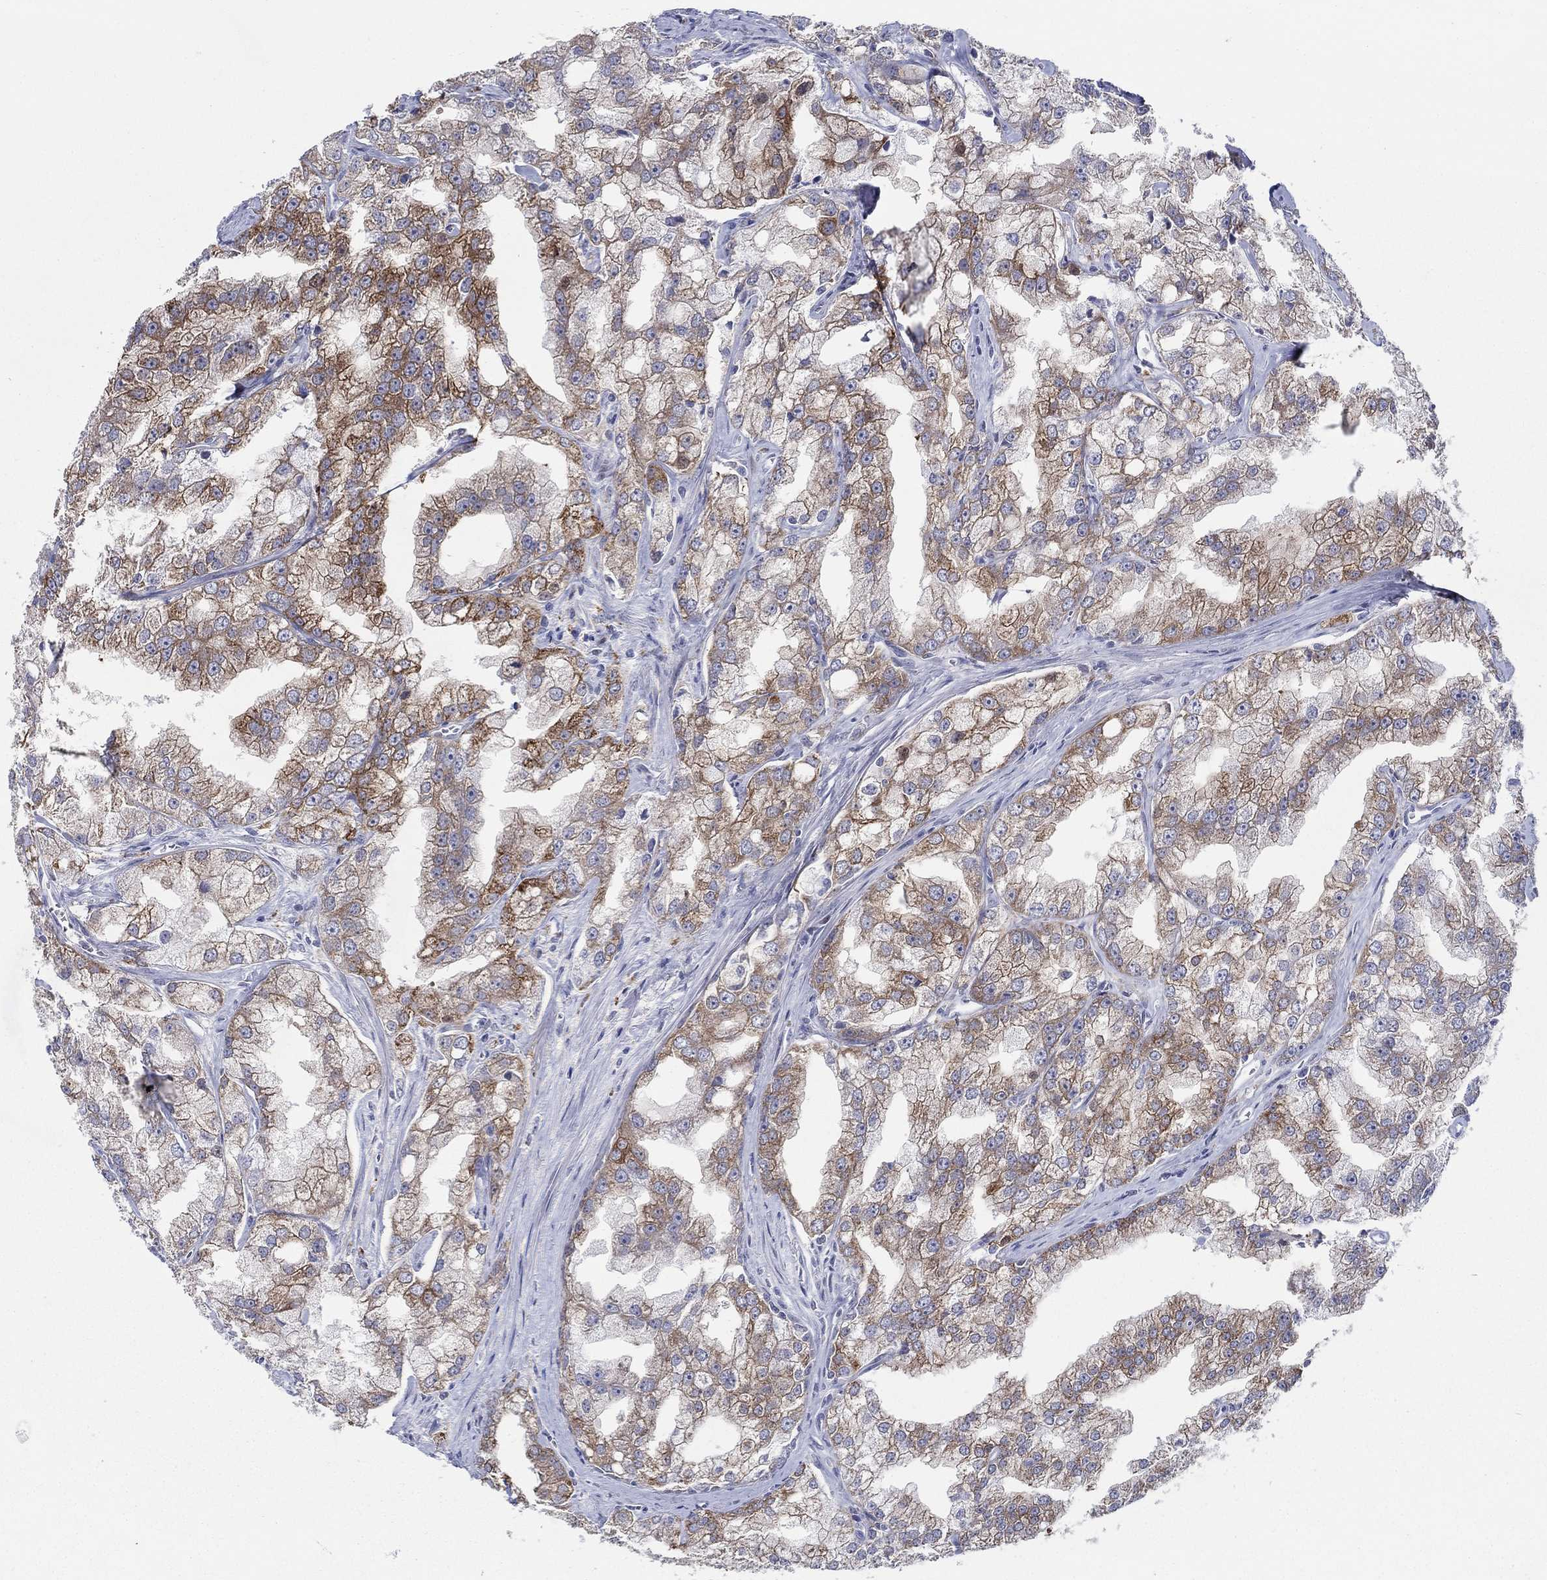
{"staining": {"intensity": "moderate", "quantity": ">75%", "location": "cytoplasmic/membranous"}, "tissue": "prostate cancer", "cell_type": "Tumor cells", "image_type": "cancer", "snomed": [{"axis": "morphology", "description": "Adenocarcinoma, NOS"}, {"axis": "topography", "description": "Prostate"}], "caption": "A brown stain labels moderate cytoplasmic/membranous expression of a protein in human prostate adenocarcinoma tumor cells.", "gene": "RAP1GAP", "patient": {"sex": "male", "age": 70}}